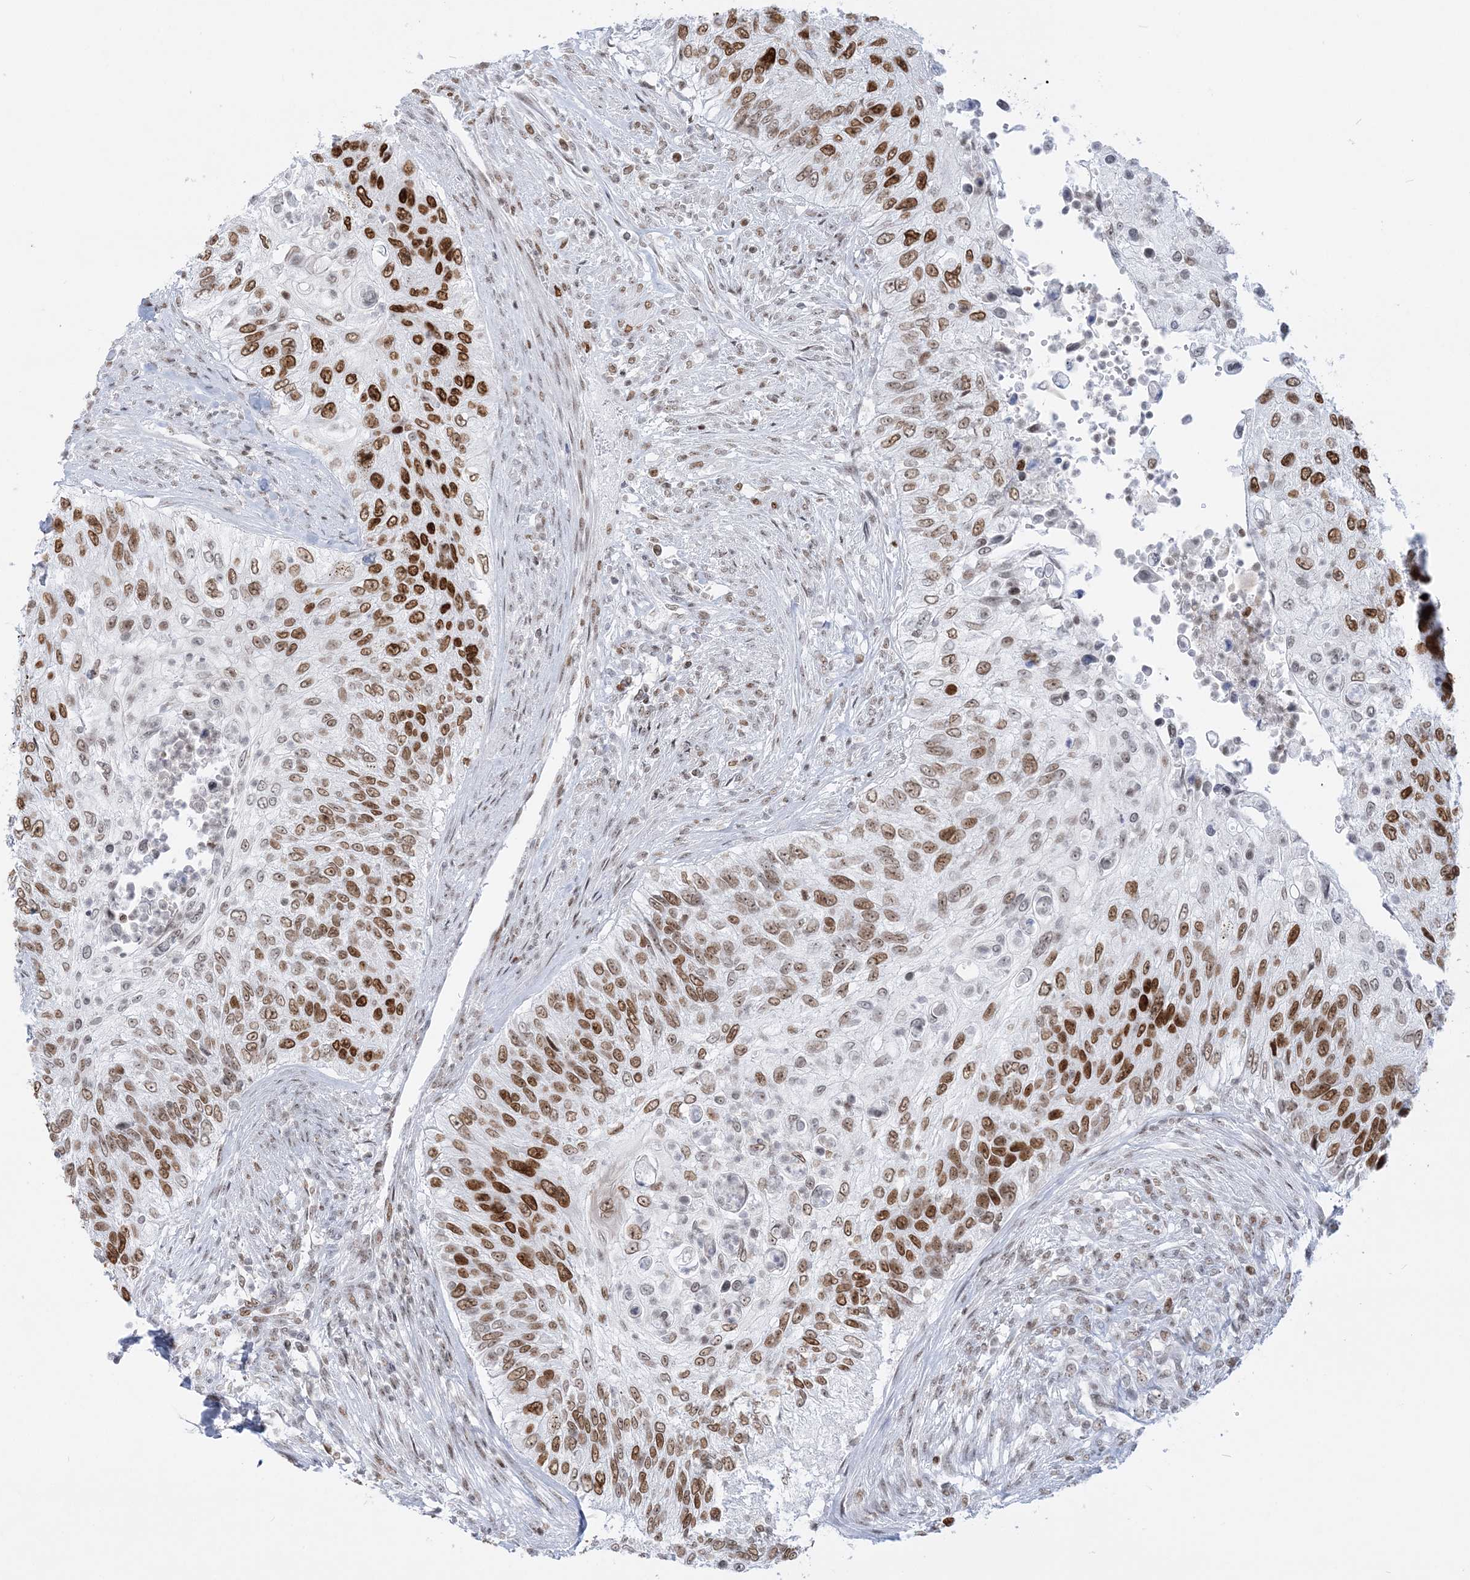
{"staining": {"intensity": "strong", "quantity": ">75%", "location": "nuclear"}, "tissue": "urothelial cancer", "cell_type": "Tumor cells", "image_type": "cancer", "snomed": [{"axis": "morphology", "description": "Urothelial carcinoma, High grade"}, {"axis": "topography", "description": "Urinary bladder"}], "caption": "The histopathology image reveals a brown stain indicating the presence of a protein in the nuclear of tumor cells in urothelial carcinoma (high-grade).", "gene": "DDX21", "patient": {"sex": "female", "age": 60}}